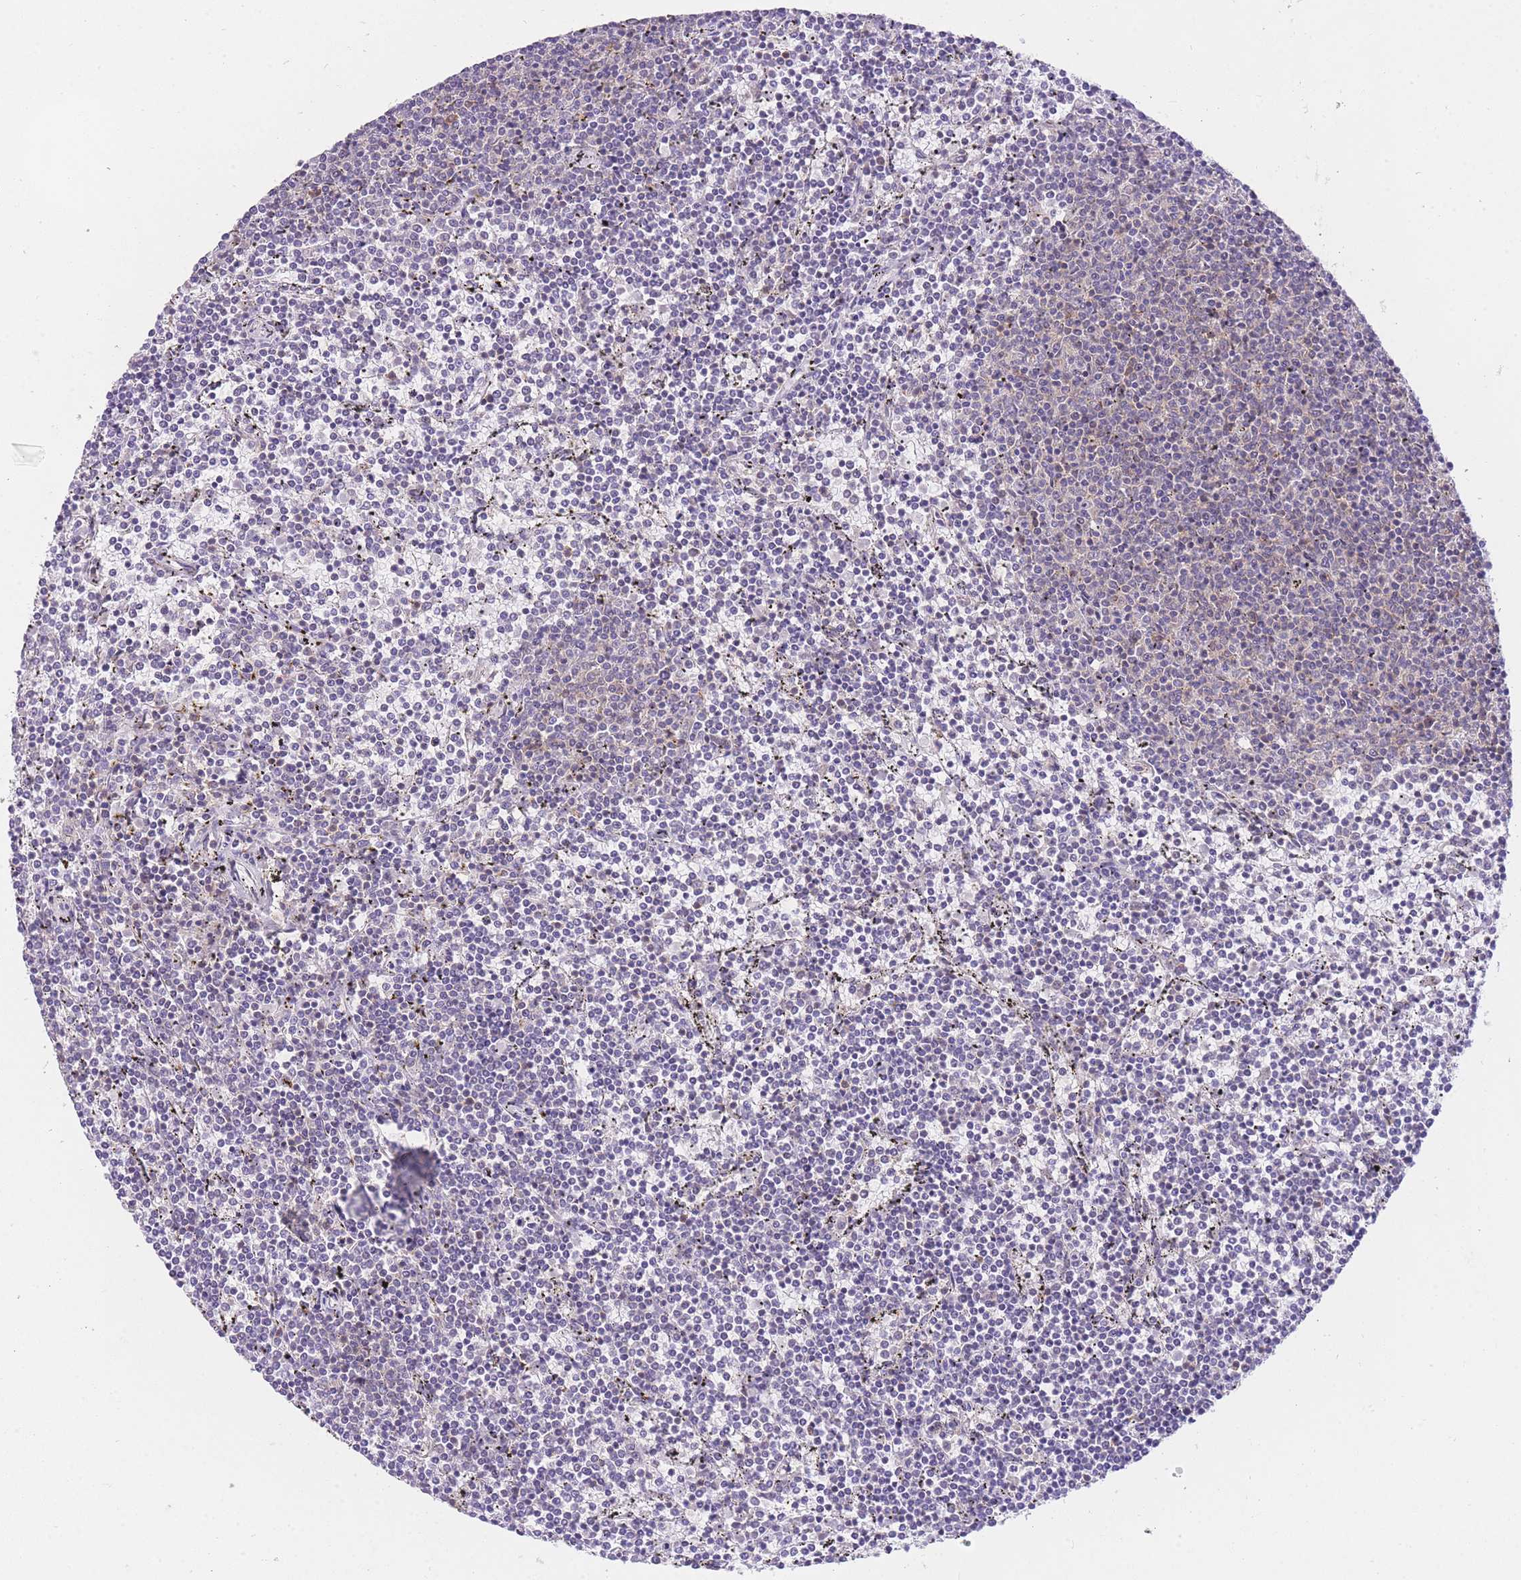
{"staining": {"intensity": "negative", "quantity": "none", "location": "none"}, "tissue": "lymphoma", "cell_type": "Tumor cells", "image_type": "cancer", "snomed": [{"axis": "morphology", "description": "Malignant lymphoma, non-Hodgkin's type, Low grade"}, {"axis": "topography", "description": "Spleen"}], "caption": "Photomicrograph shows no significant protein positivity in tumor cells of low-grade malignant lymphoma, non-Hodgkin's type. (Brightfield microscopy of DAB immunohistochemistry (IHC) at high magnification).", "gene": "STK39", "patient": {"sex": "female", "age": 50}}